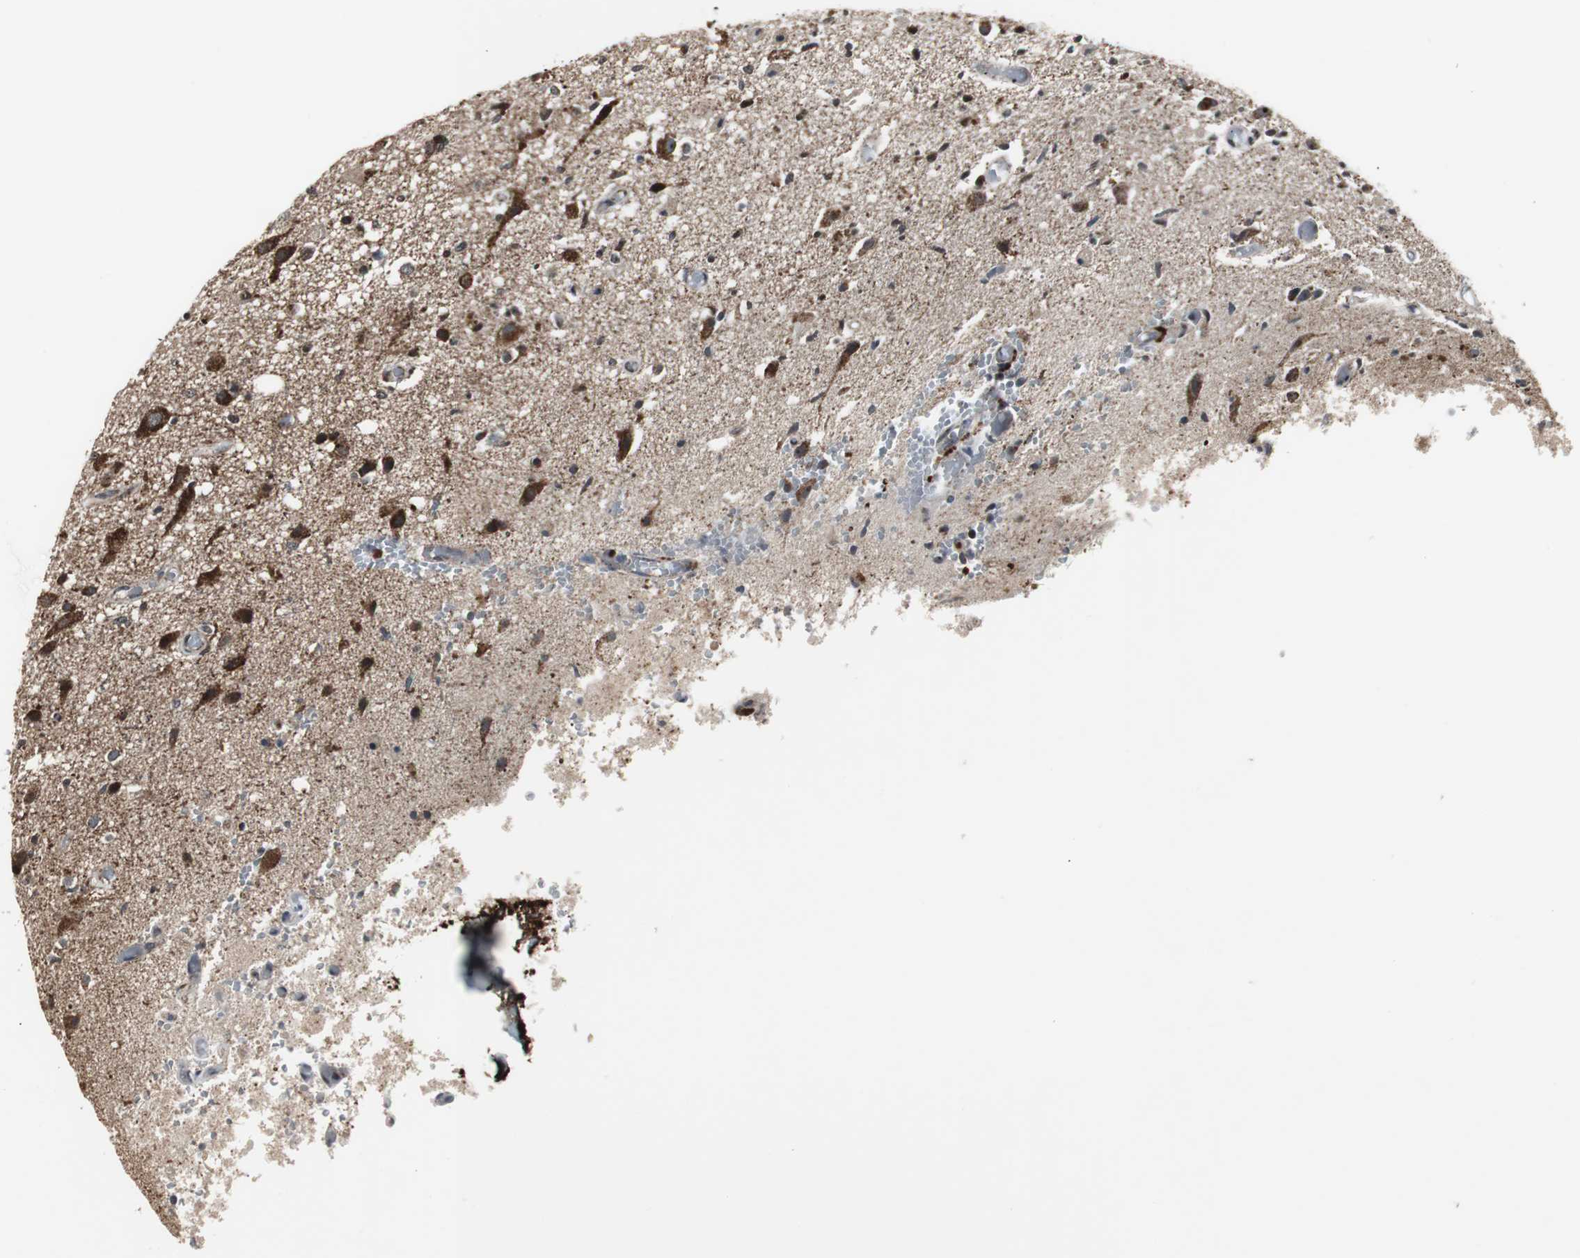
{"staining": {"intensity": "strong", "quantity": "25%-75%", "location": "cytoplasmic/membranous"}, "tissue": "glioma", "cell_type": "Tumor cells", "image_type": "cancer", "snomed": [{"axis": "morphology", "description": "Normal tissue, NOS"}, {"axis": "morphology", "description": "Glioma, malignant, High grade"}, {"axis": "topography", "description": "Cerebral cortex"}], "caption": "Protein staining of glioma tissue exhibits strong cytoplasmic/membranous expression in approximately 25%-75% of tumor cells.", "gene": "MRPL40", "patient": {"sex": "male", "age": 77}}